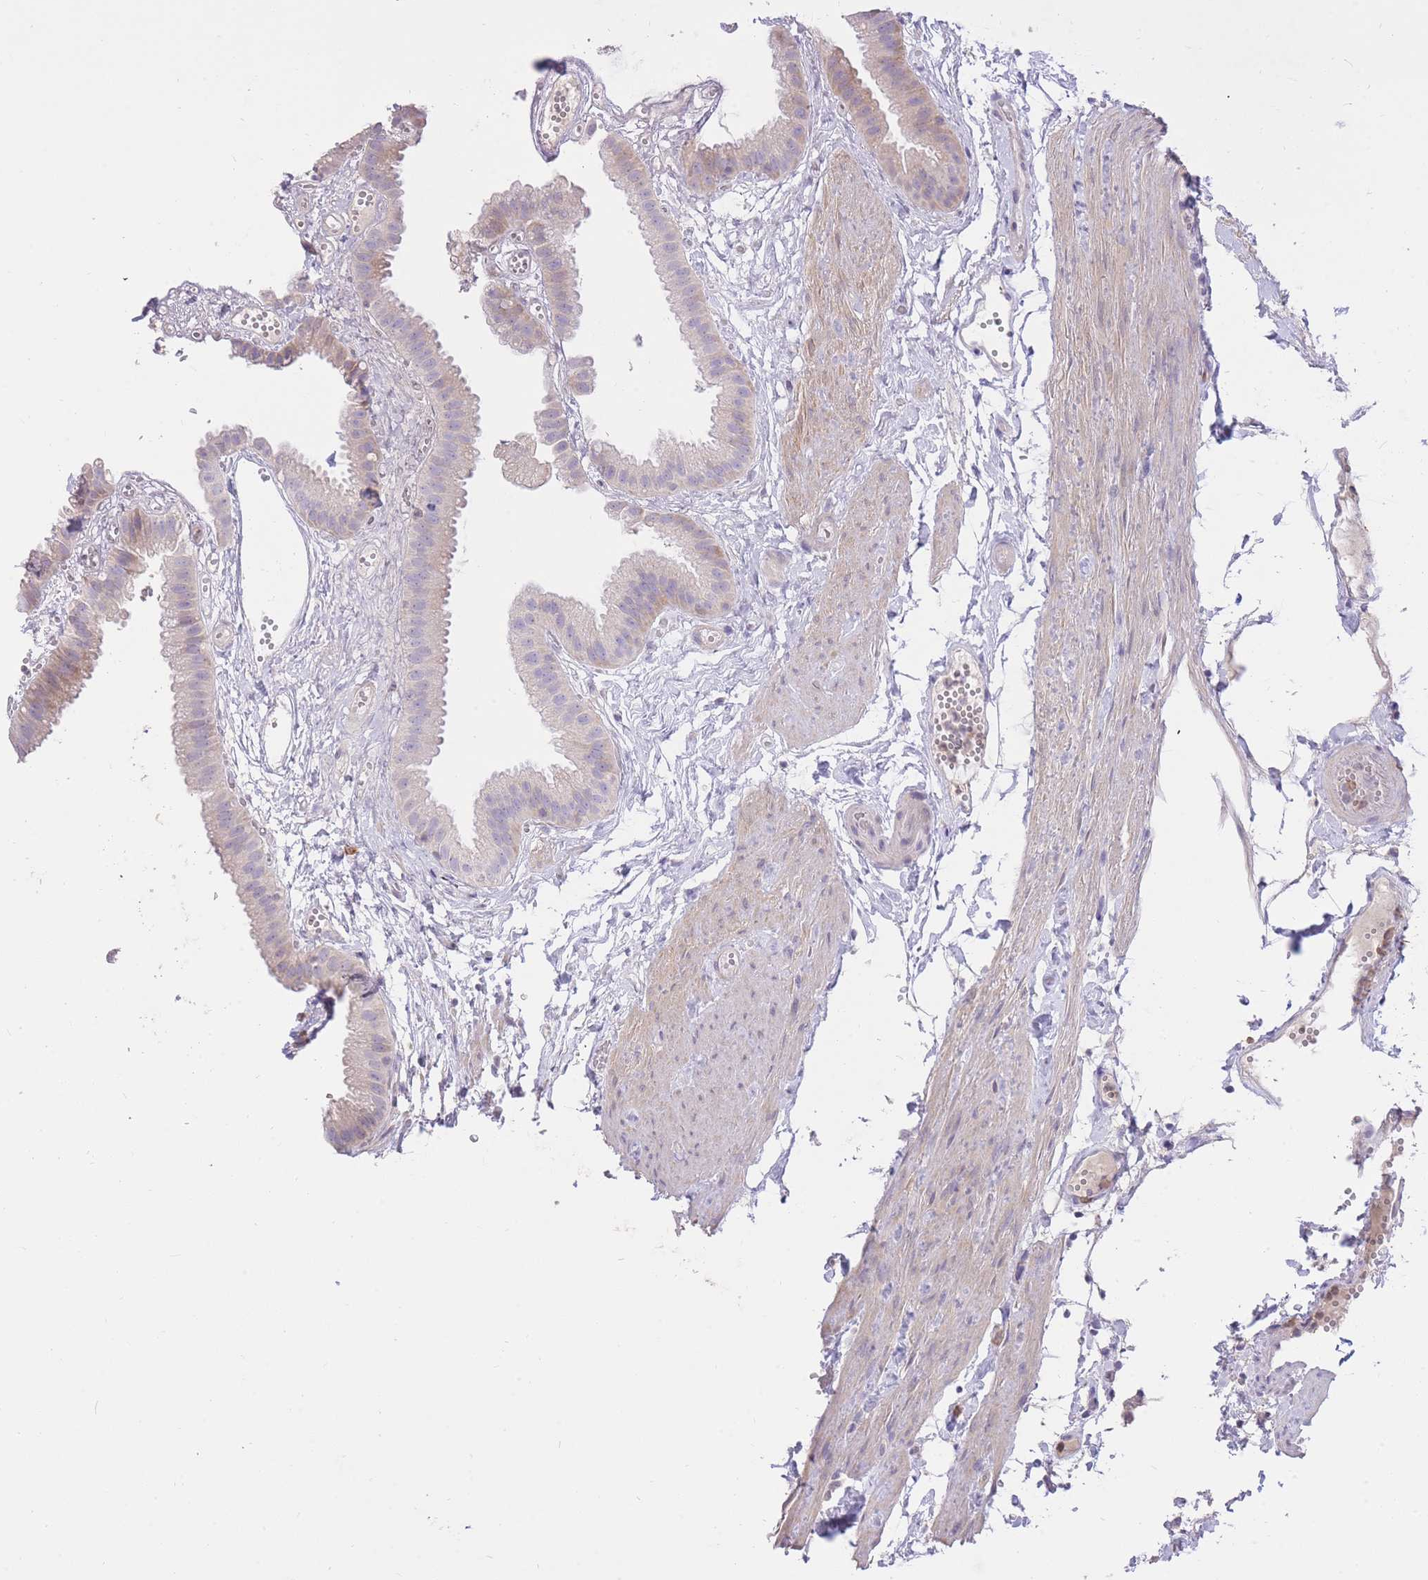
{"staining": {"intensity": "weak", "quantity": "<25%", "location": "cytoplasmic/membranous"}, "tissue": "gallbladder", "cell_type": "Glandular cells", "image_type": "normal", "snomed": [{"axis": "morphology", "description": "Normal tissue, NOS"}, {"axis": "topography", "description": "Gallbladder"}], "caption": "This is an IHC image of benign gallbladder. There is no positivity in glandular cells.", "gene": "FRG2B", "patient": {"sex": "female", "age": 61}}